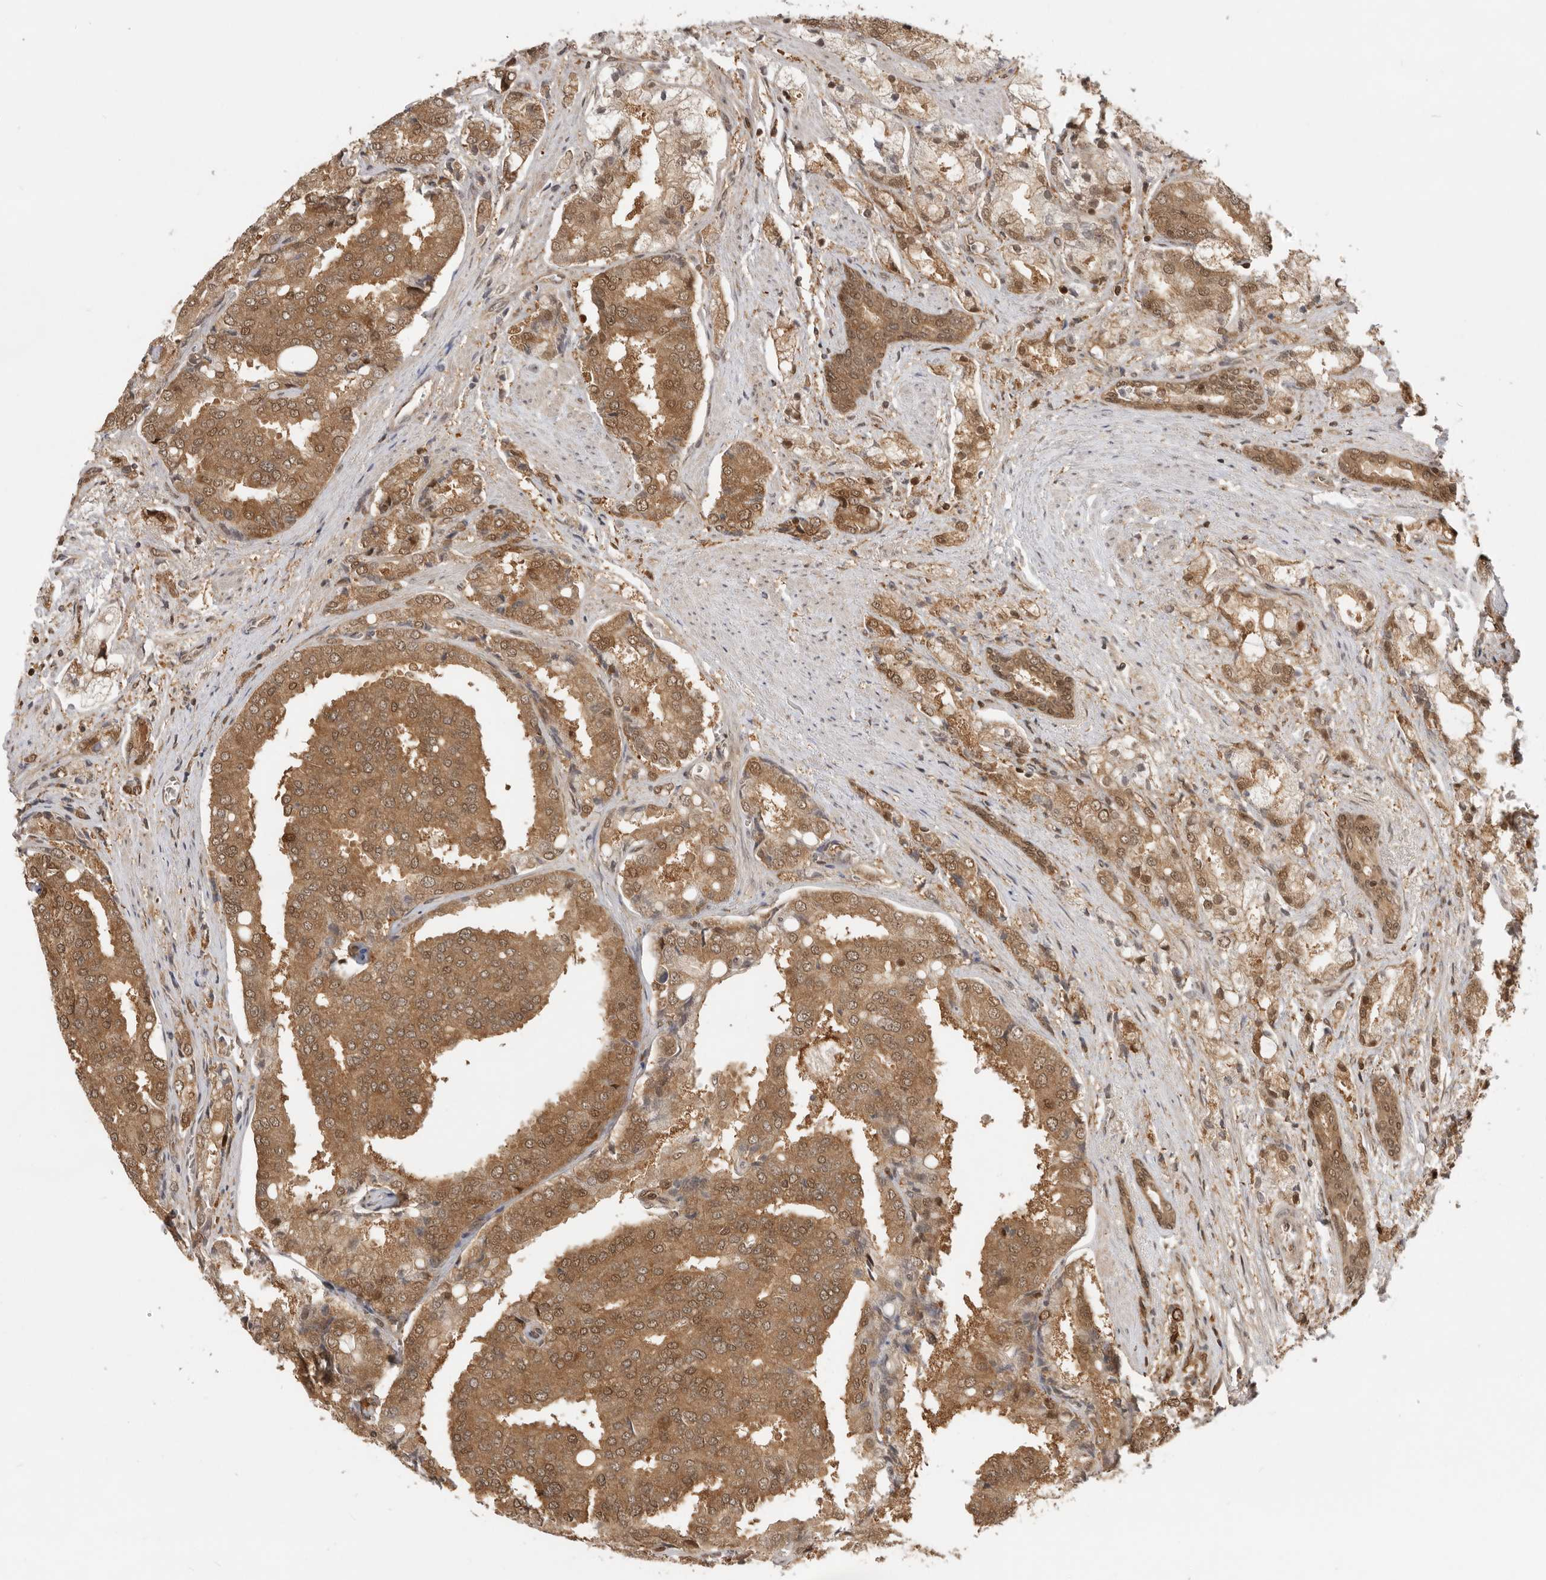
{"staining": {"intensity": "moderate", "quantity": ">75%", "location": "cytoplasmic/membranous,nuclear"}, "tissue": "prostate cancer", "cell_type": "Tumor cells", "image_type": "cancer", "snomed": [{"axis": "morphology", "description": "Adenocarcinoma, High grade"}, {"axis": "topography", "description": "Prostate"}], "caption": "IHC (DAB) staining of human prostate high-grade adenocarcinoma demonstrates moderate cytoplasmic/membranous and nuclear protein positivity in approximately >75% of tumor cells.", "gene": "ADPRS", "patient": {"sex": "male", "age": 50}}